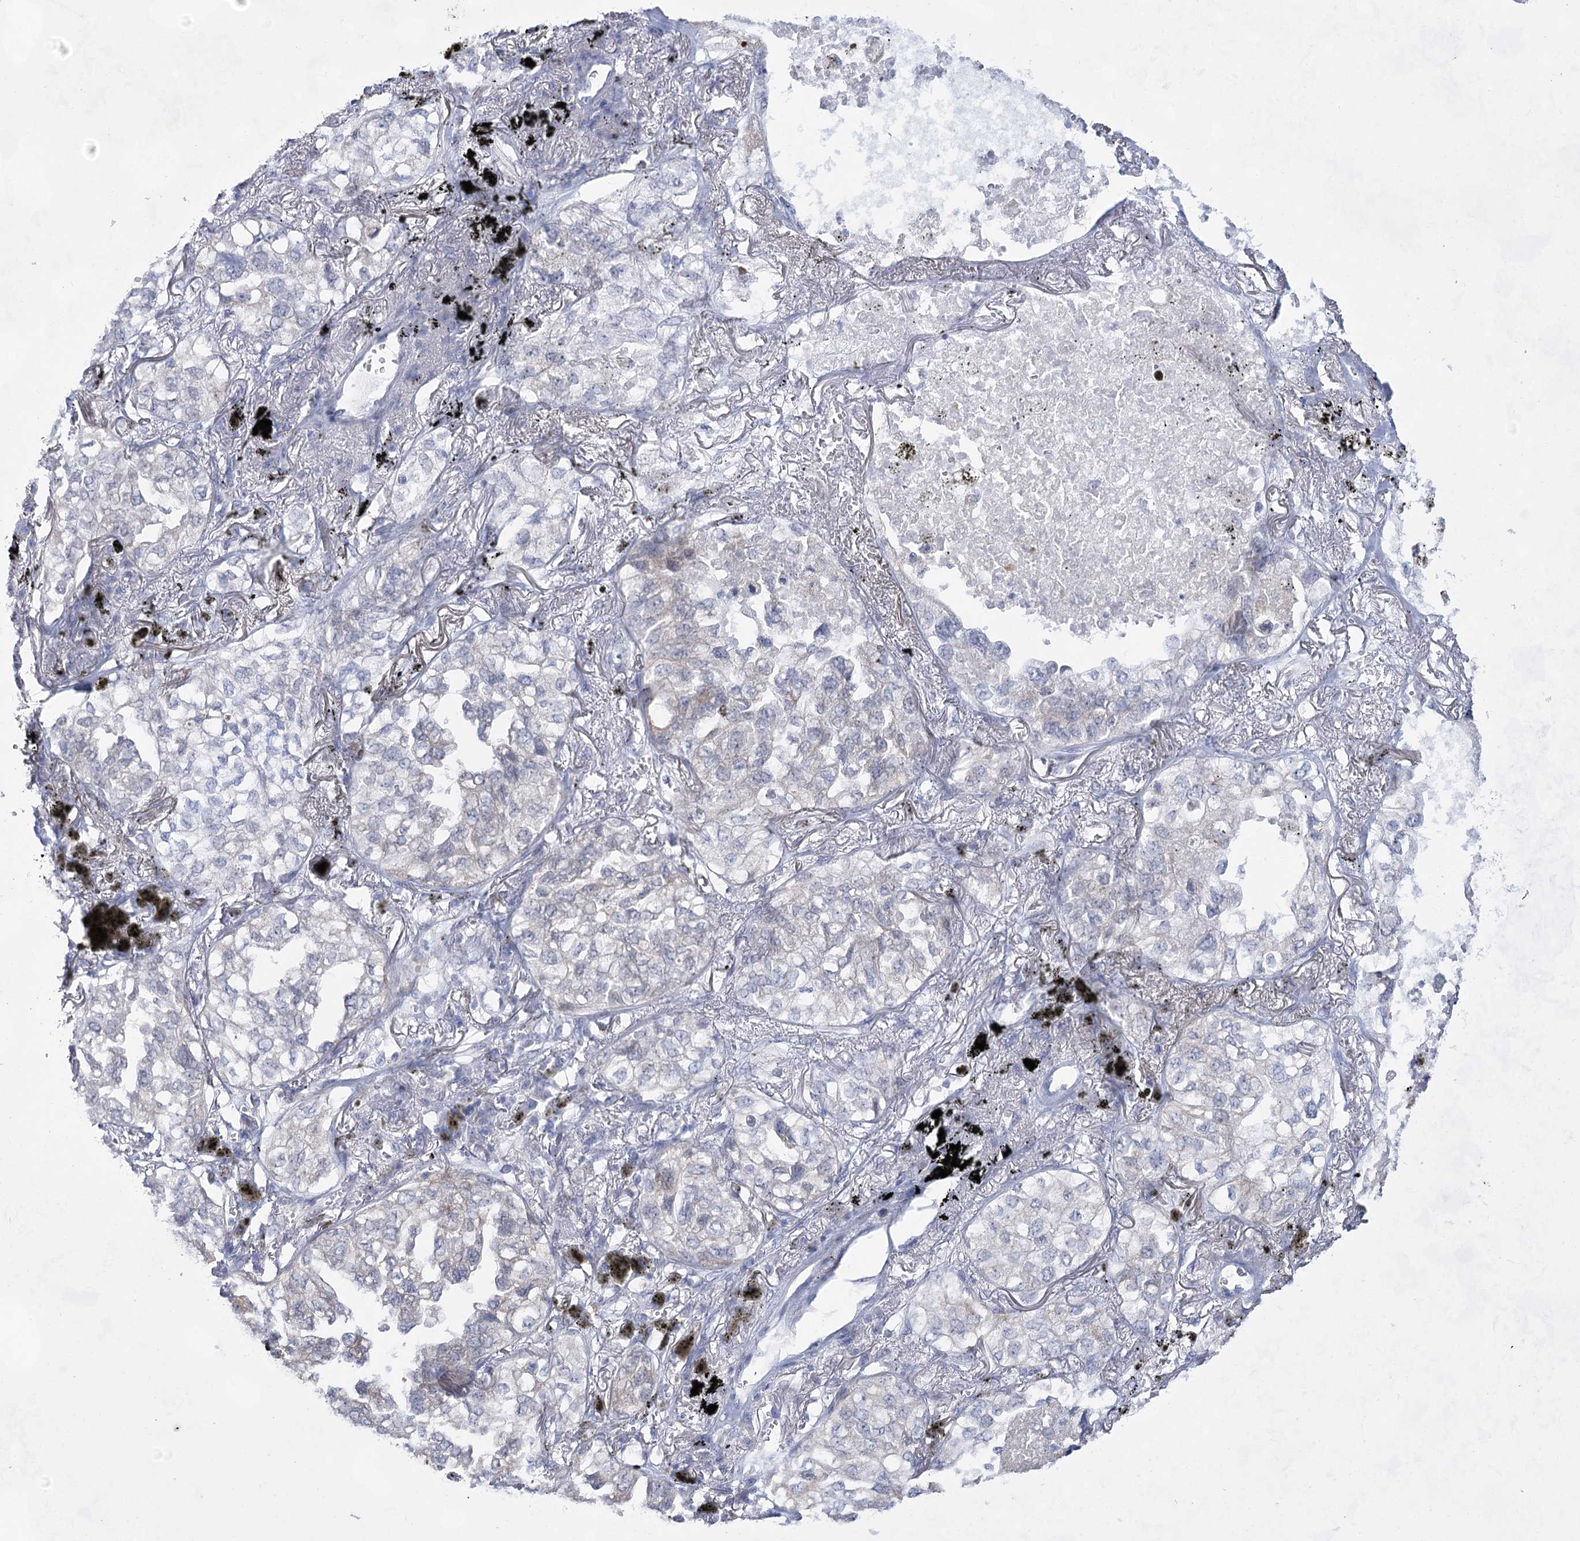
{"staining": {"intensity": "weak", "quantity": "<25%", "location": "cytoplasmic/membranous"}, "tissue": "lung cancer", "cell_type": "Tumor cells", "image_type": "cancer", "snomed": [{"axis": "morphology", "description": "Adenocarcinoma, NOS"}, {"axis": "topography", "description": "Lung"}], "caption": "There is no significant positivity in tumor cells of lung cancer. The staining was performed using DAB to visualize the protein expression in brown, while the nuclei were stained in blue with hematoxylin (Magnification: 20x).", "gene": "BPHL", "patient": {"sex": "male", "age": 65}}